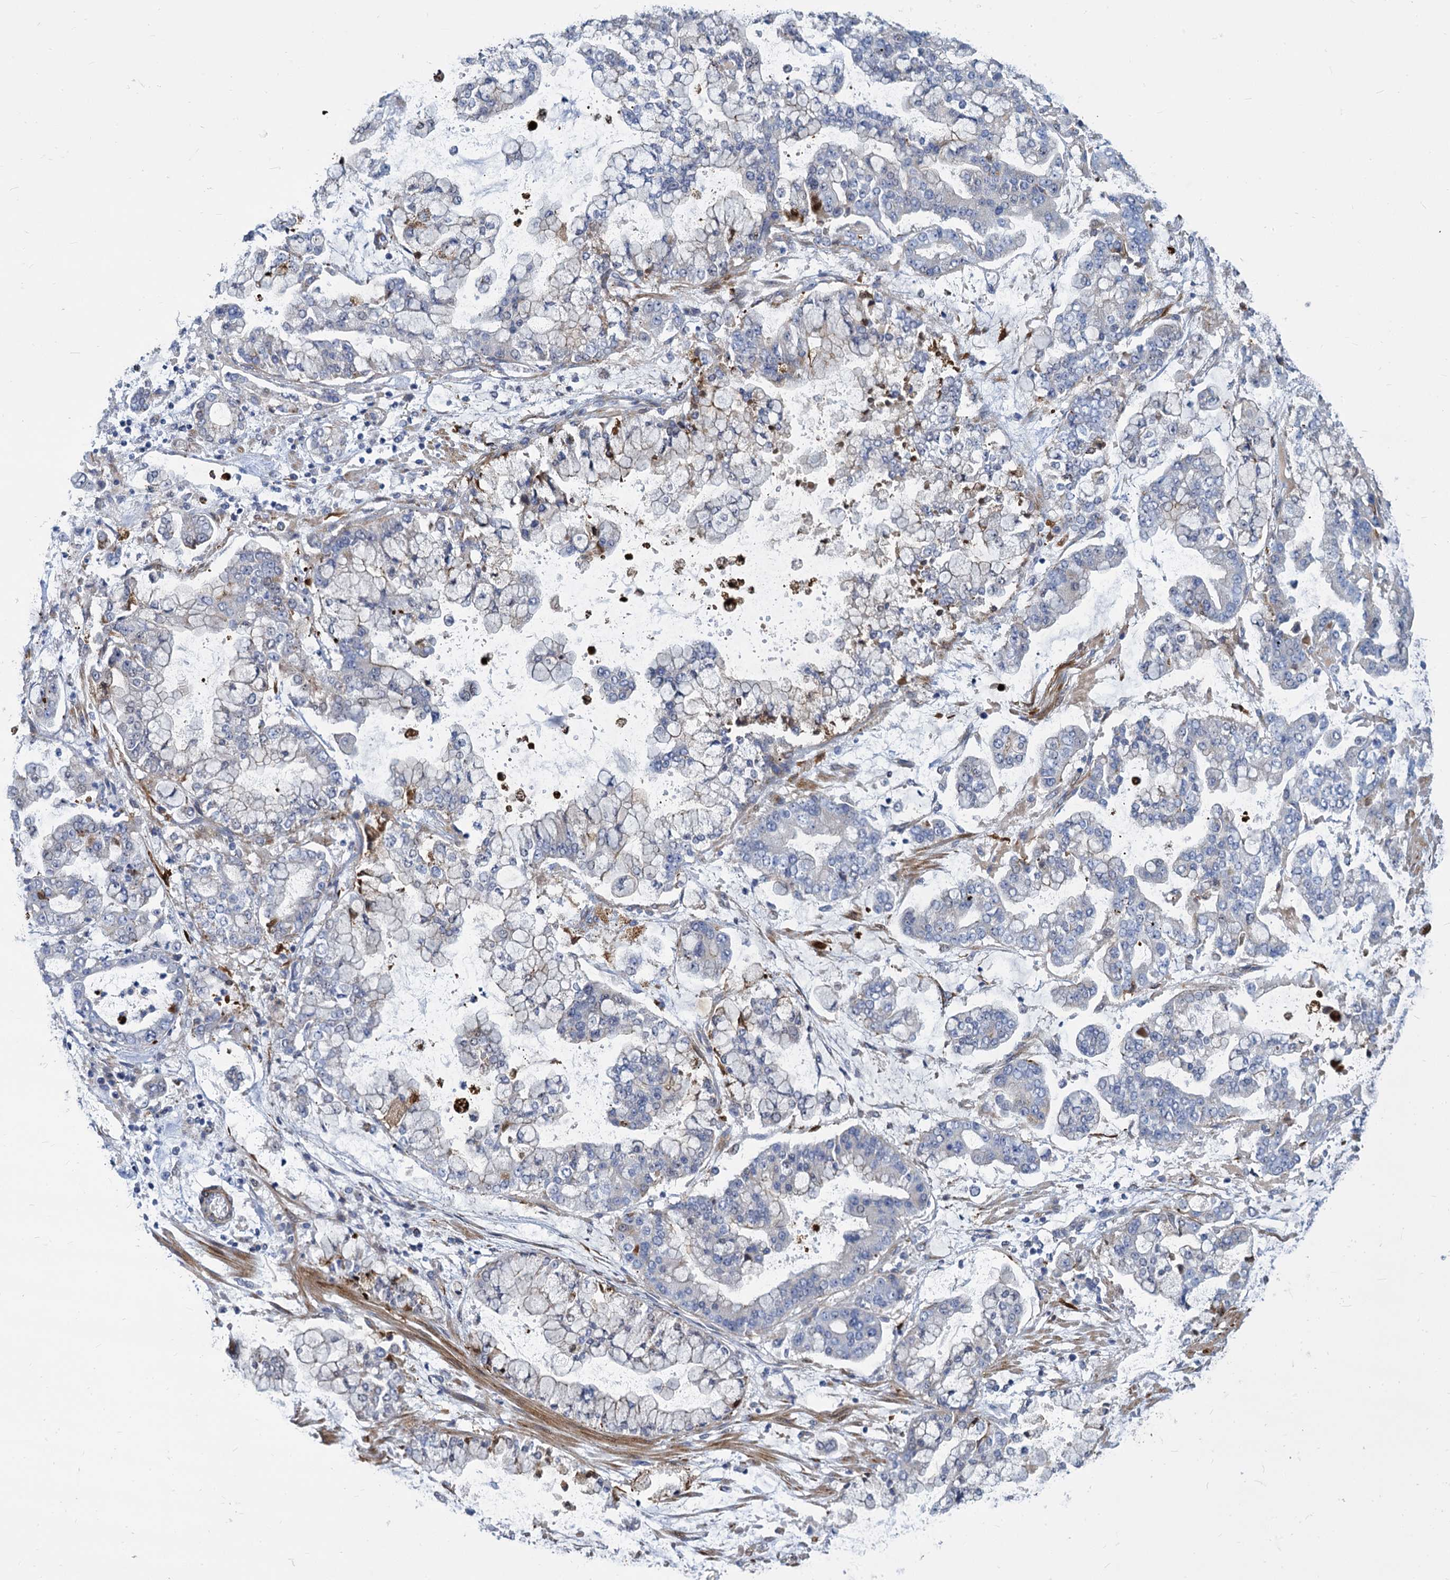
{"staining": {"intensity": "negative", "quantity": "none", "location": "none"}, "tissue": "stomach cancer", "cell_type": "Tumor cells", "image_type": "cancer", "snomed": [{"axis": "morphology", "description": "Normal tissue, NOS"}, {"axis": "morphology", "description": "Adenocarcinoma, NOS"}, {"axis": "topography", "description": "Stomach, upper"}, {"axis": "topography", "description": "Stomach"}], "caption": "Photomicrograph shows no significant protein positivity in tumor cells of stomach cancer. Nuclei are stained in blue.", "gene": "TRIM77", "patient": {"sex": "male", "age": 76}}